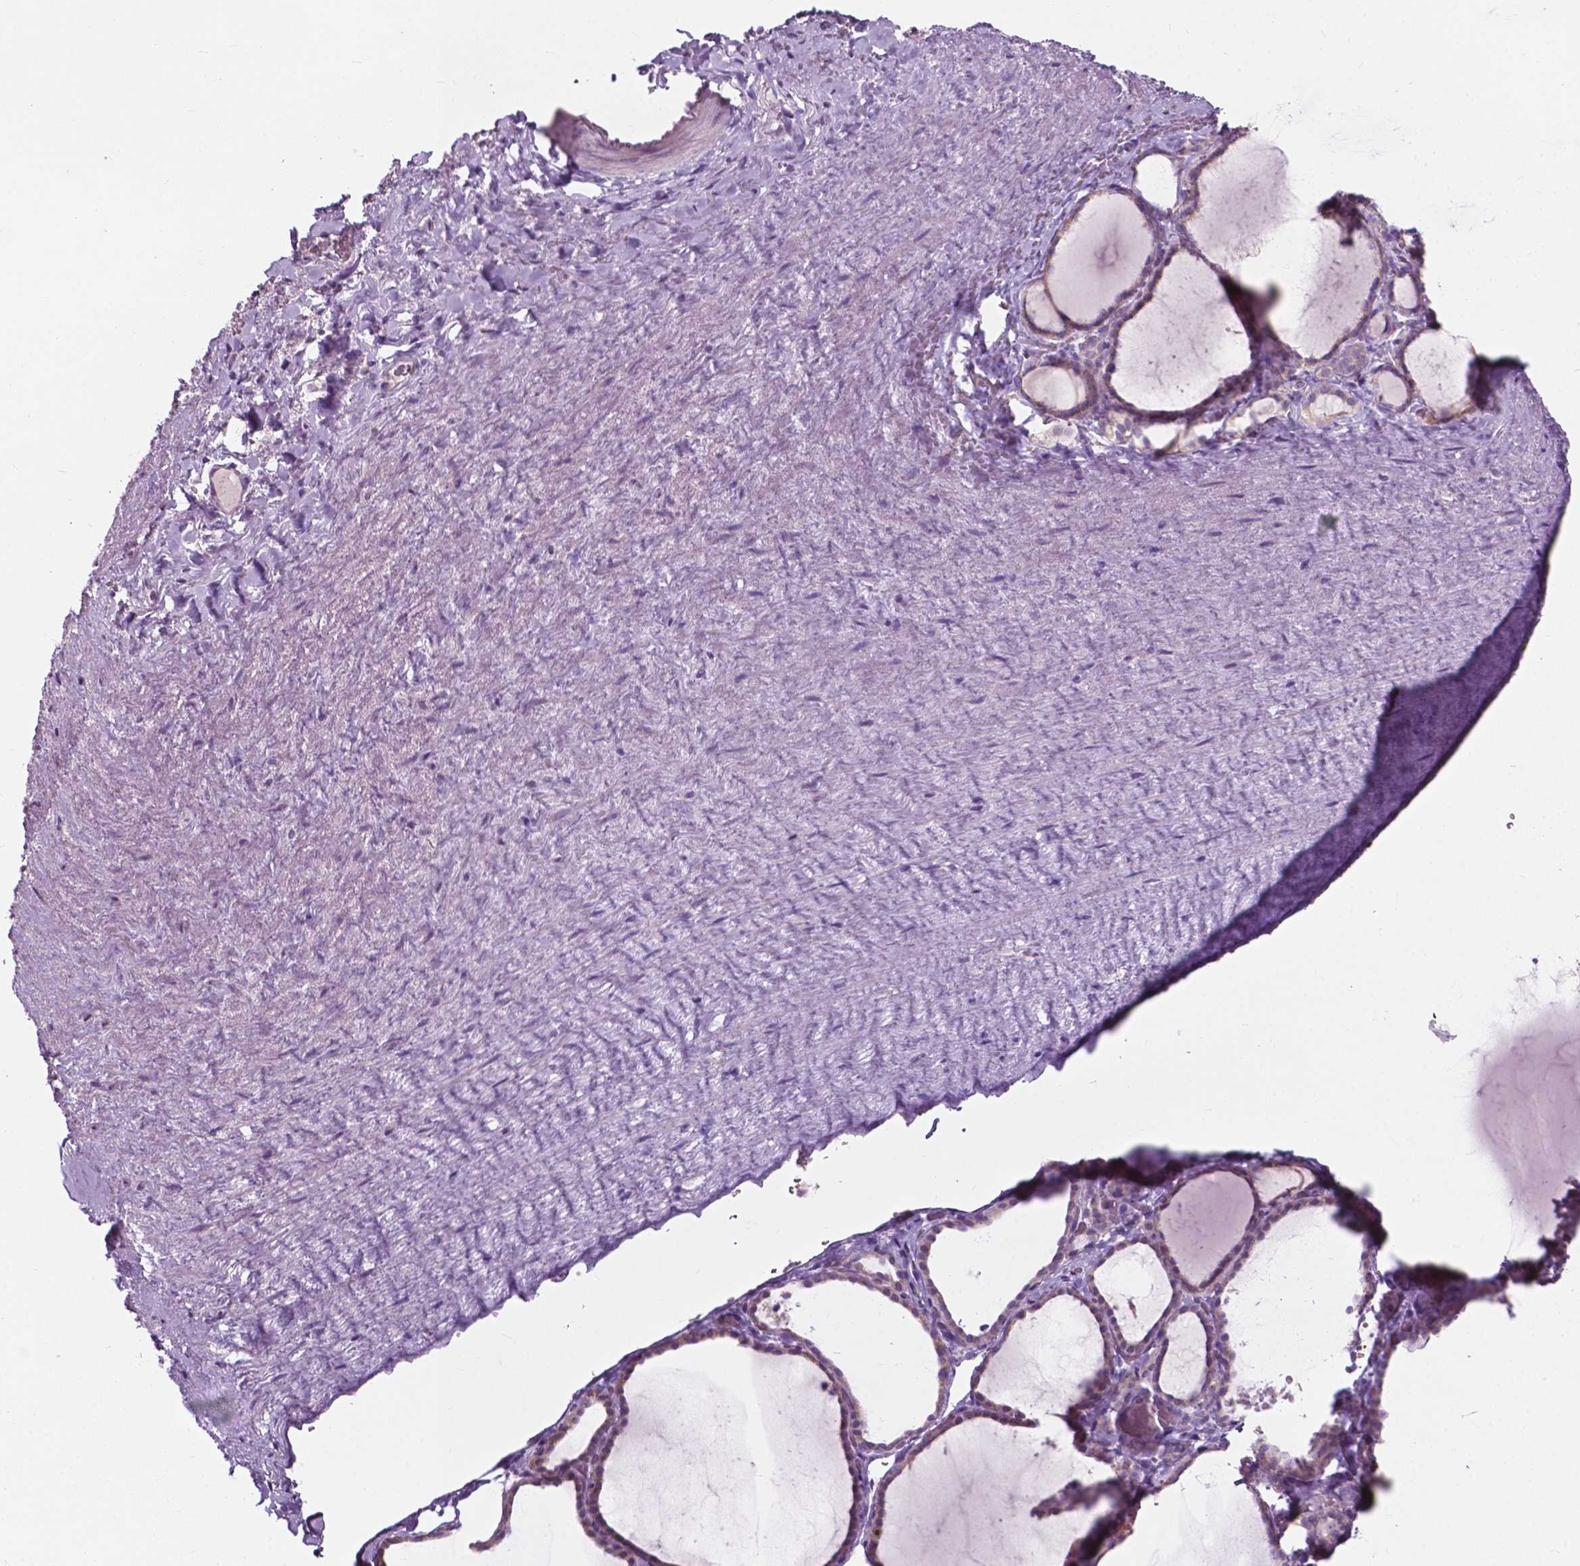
{"staining": {"intensity": "weak", "quantity": "25%-75%", "location": "cytoplasmic/membranous"}, "tissue": "thyroid gland", "cell_type": "Glandular cells", "image_type": "normal", "snomed": [{"axis": "morphology", "description": "Normal tissue, NOS"}, {"axis": "topography", "description": "Thyroid gland"}], "caption": "An immunohistochemistry image of benign tissue is shown. Protein staining in brown labels weak cytoplasmic/membranous positivity in thyroid gland within glandular cells.", "gene": "NDUFS1", "patient": {"sex": "female", "age": 22}}